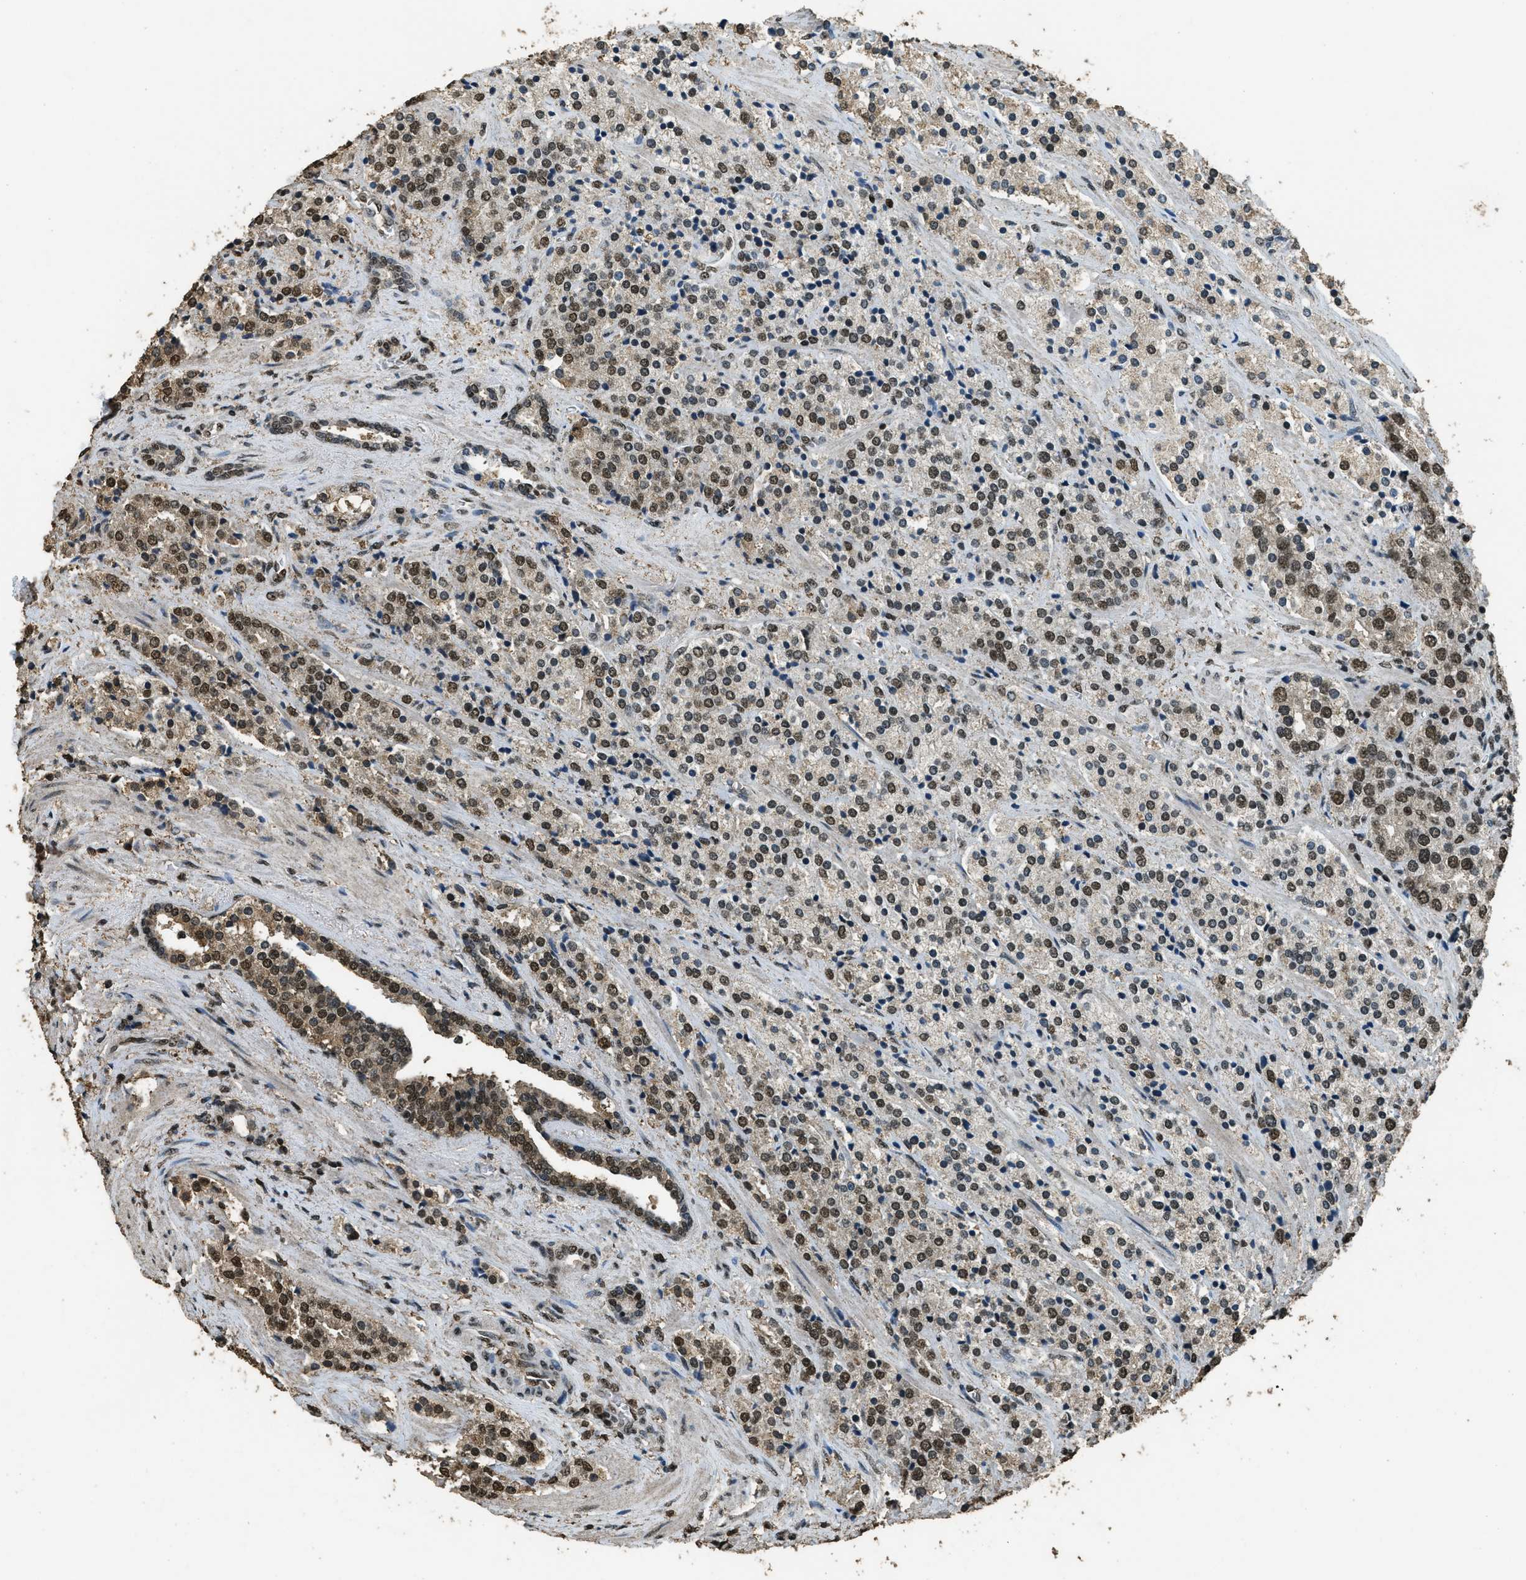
{"staining": {"intensity": "moderate", "quantity": ">75%", "location": "nuclear"}, "tissue": "prostate cancer", "cell_type": "Tumor cells", "image_type": "cancer", "snomed": [{"axis": "morphology", "description": "Adenocarcinoma, High grade"}, {"axis": "topography", "description": "Prostate"}], "caption": "A brown stain highlights moderate nuclear positivity of a protein in human prostate cancer (adenocarcinoma (high-grade)) tumor cells.", "gene": "MYB", "patient": {"sex": "male", "age": 71}}